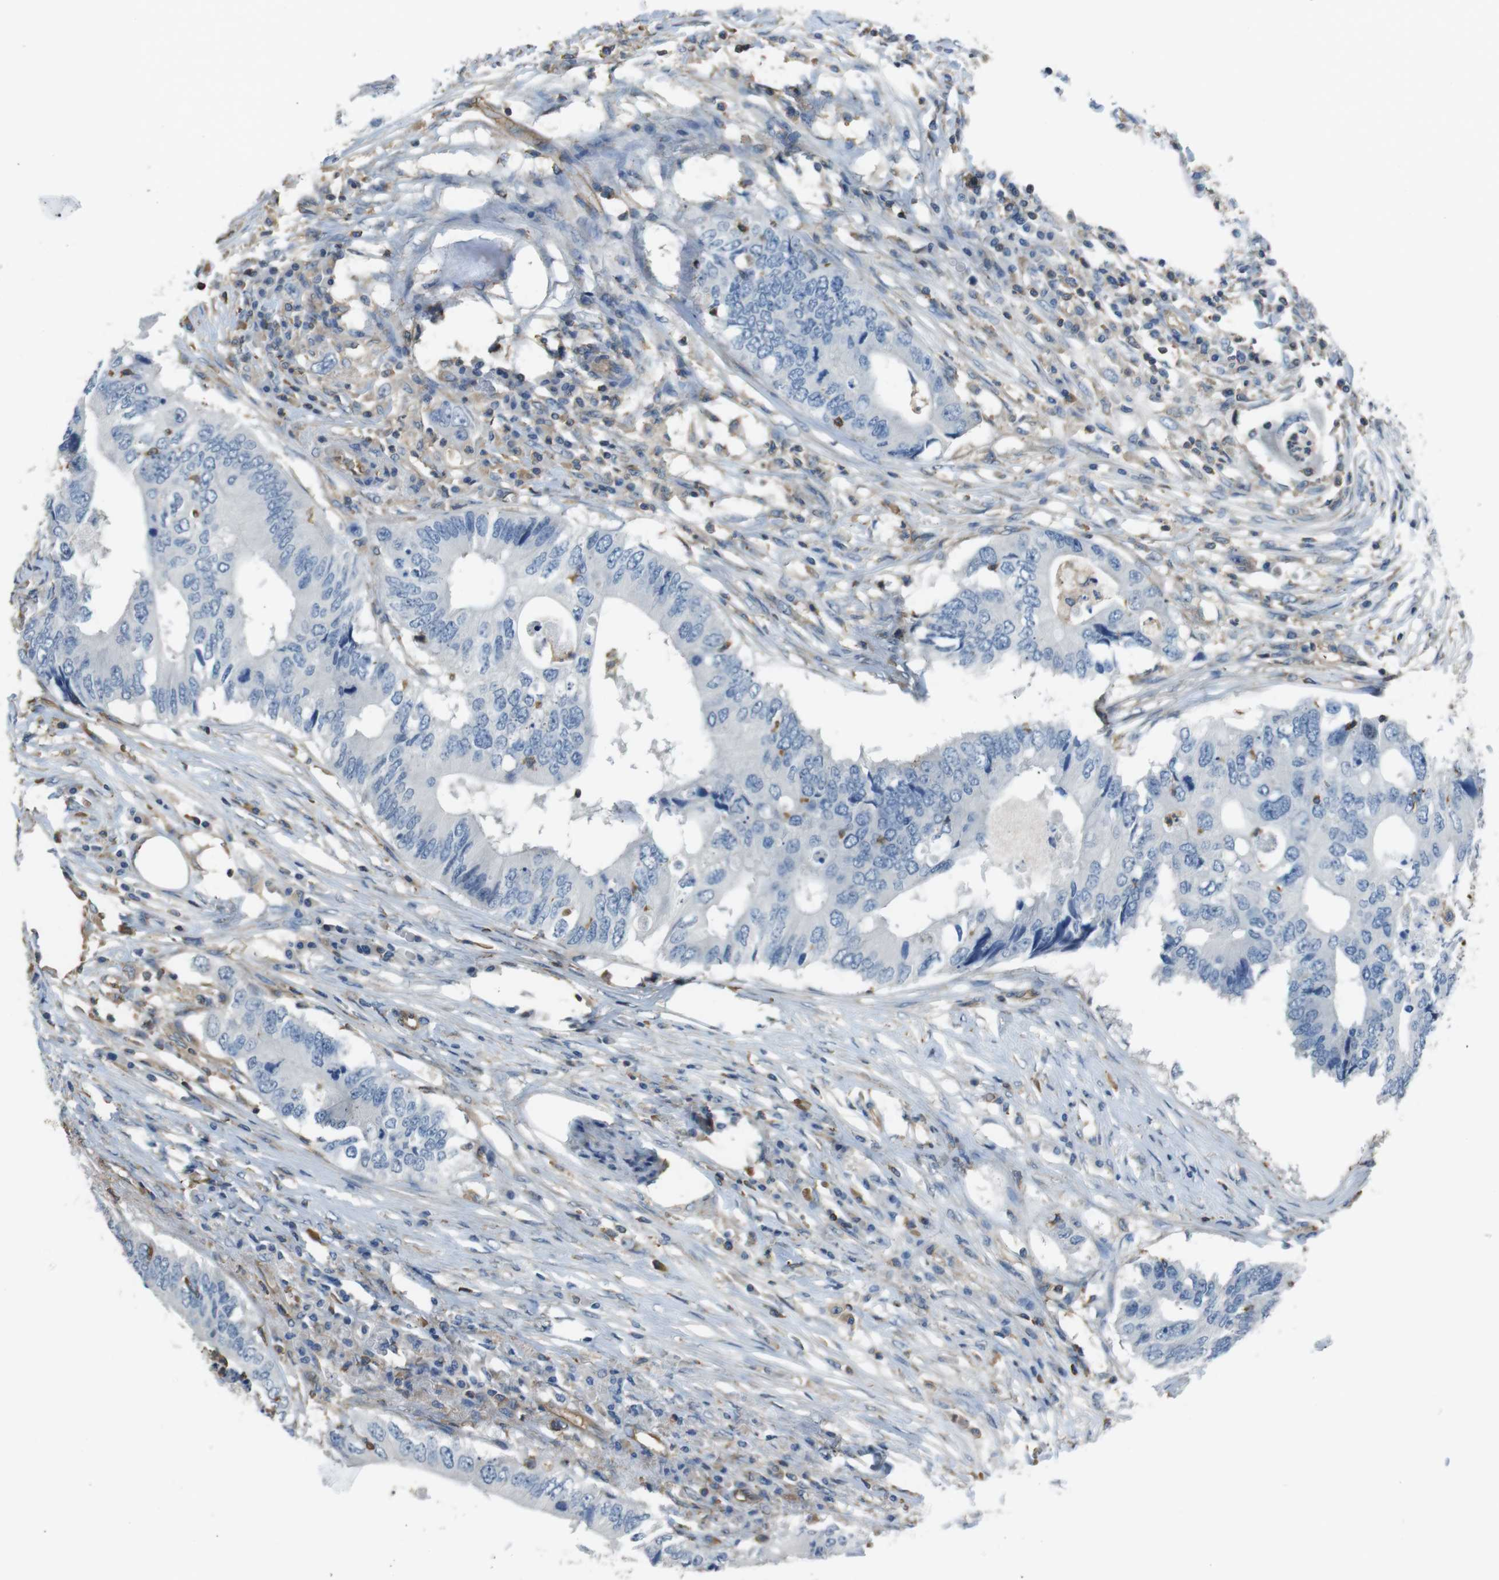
{"staining": {"intensity": "negative", "quantity": "none", "location": "none"}, "tissue": "colorectal cancer", "cell_type": "Tumor cells", "image_type": "cancer", "snomed": [{"axis": "morphology", "description": "Adenocarcinoma, NOS"}, {"axis": "topography", "description": "Colon"}], "caption": "Colorectal cancer was stained to show a protein in brown. There is no significant expression in tumor cells.", "gene": "FCAR", "patient": {"sex": "male", "age": 71}}